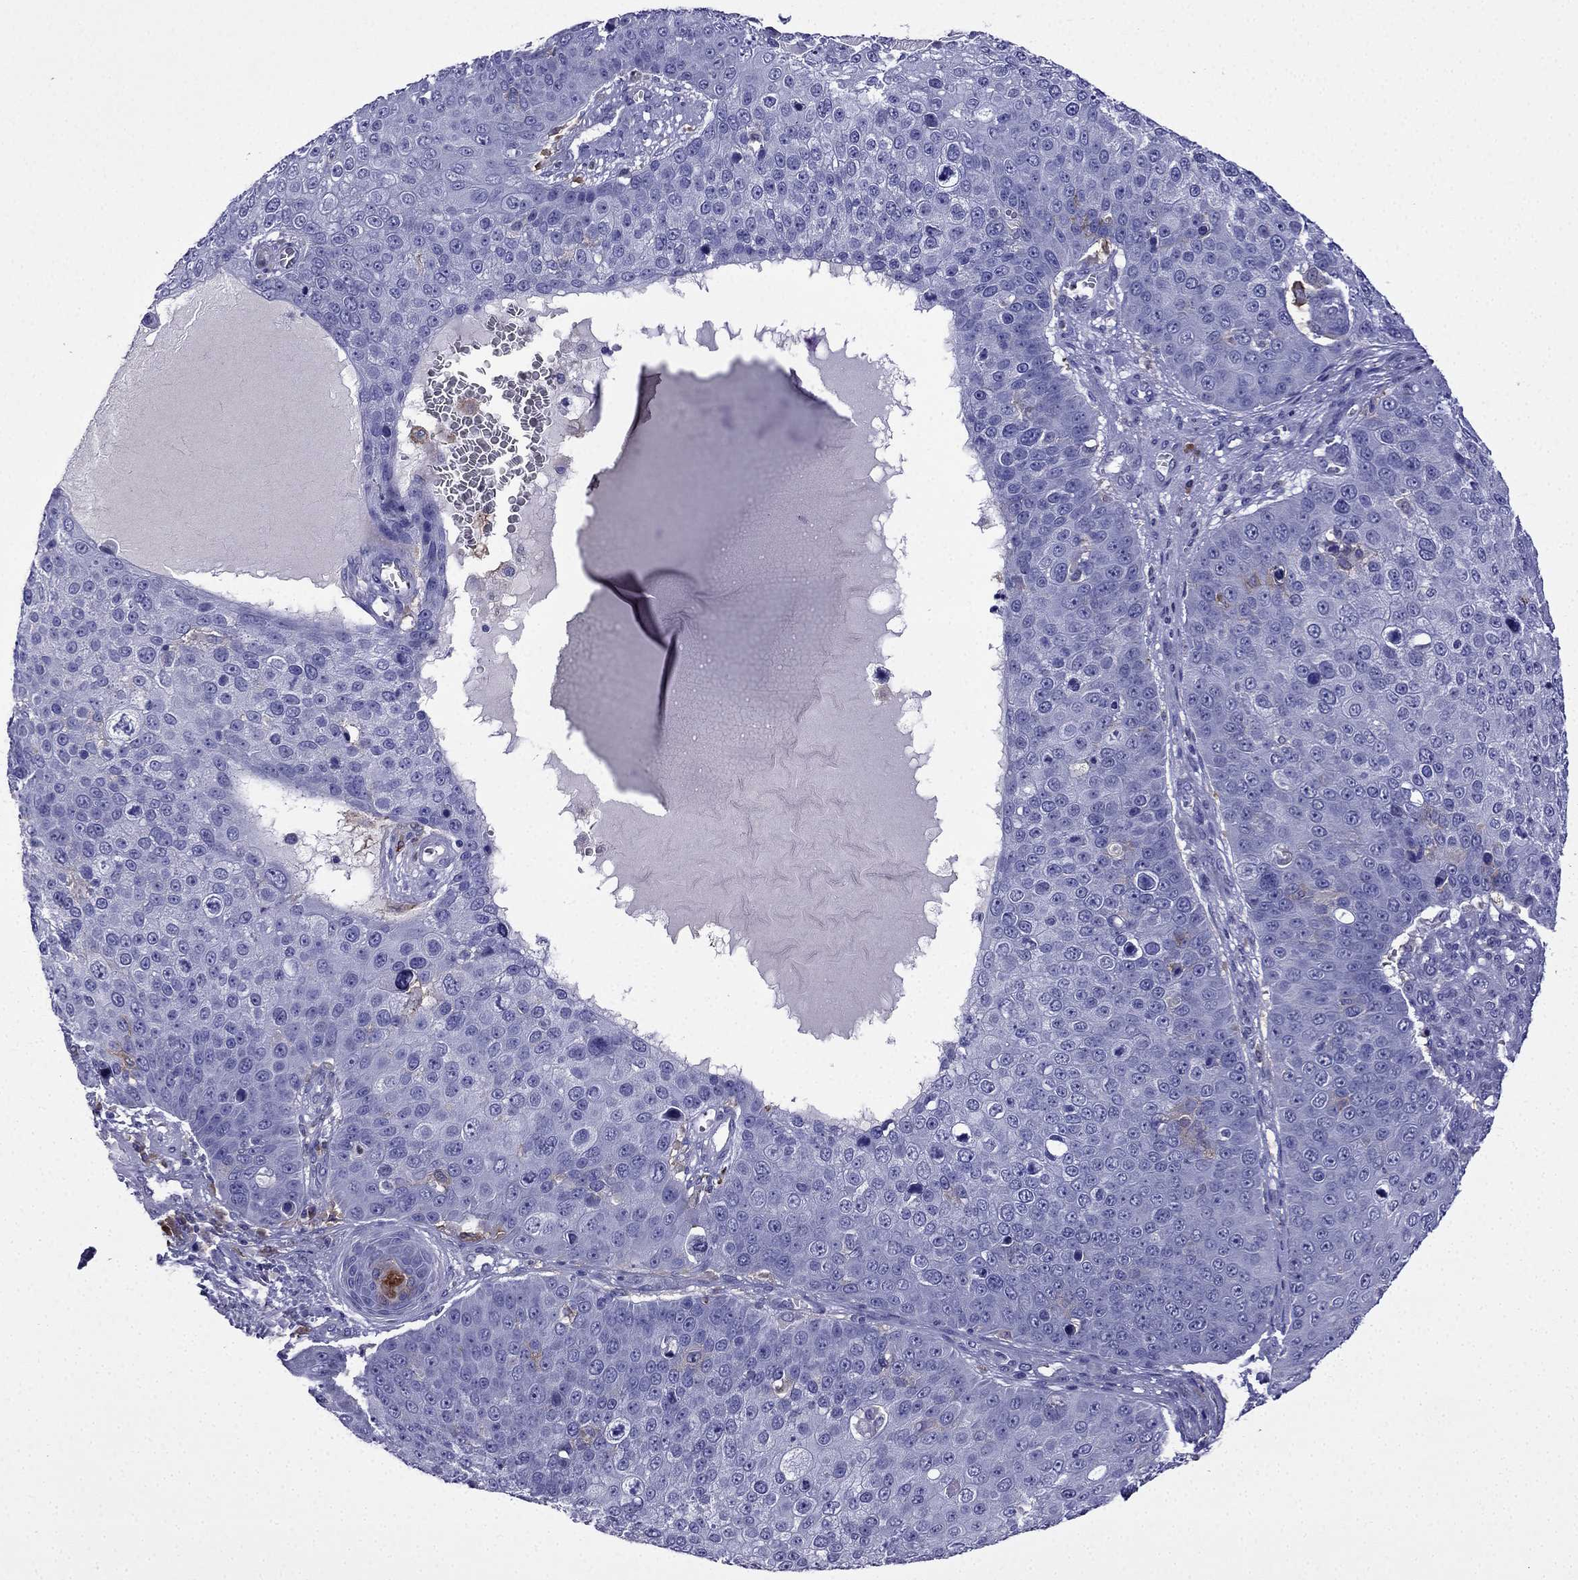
{"staining": {"intensity": "negative", "quantity": "none", "location": "none"}, "tissue": "skin cancer", "cell_type": "Tumor cells", "image_type": "cancer", "snomed": [{"axis": "morphology", "description": "Squamous cell carcinoma, NOS"}, {"axis": "topography", "description": "Skin"}], "caption": "Tumor cells show no significant positivity in skin cancer (squamous cell carcinoma). (Brightfield microscopy of DAB immunohistochemistry (IHC) at high magnification).", "gene": "TSSK4", "patient": {"sex": "male", "age": 71}}